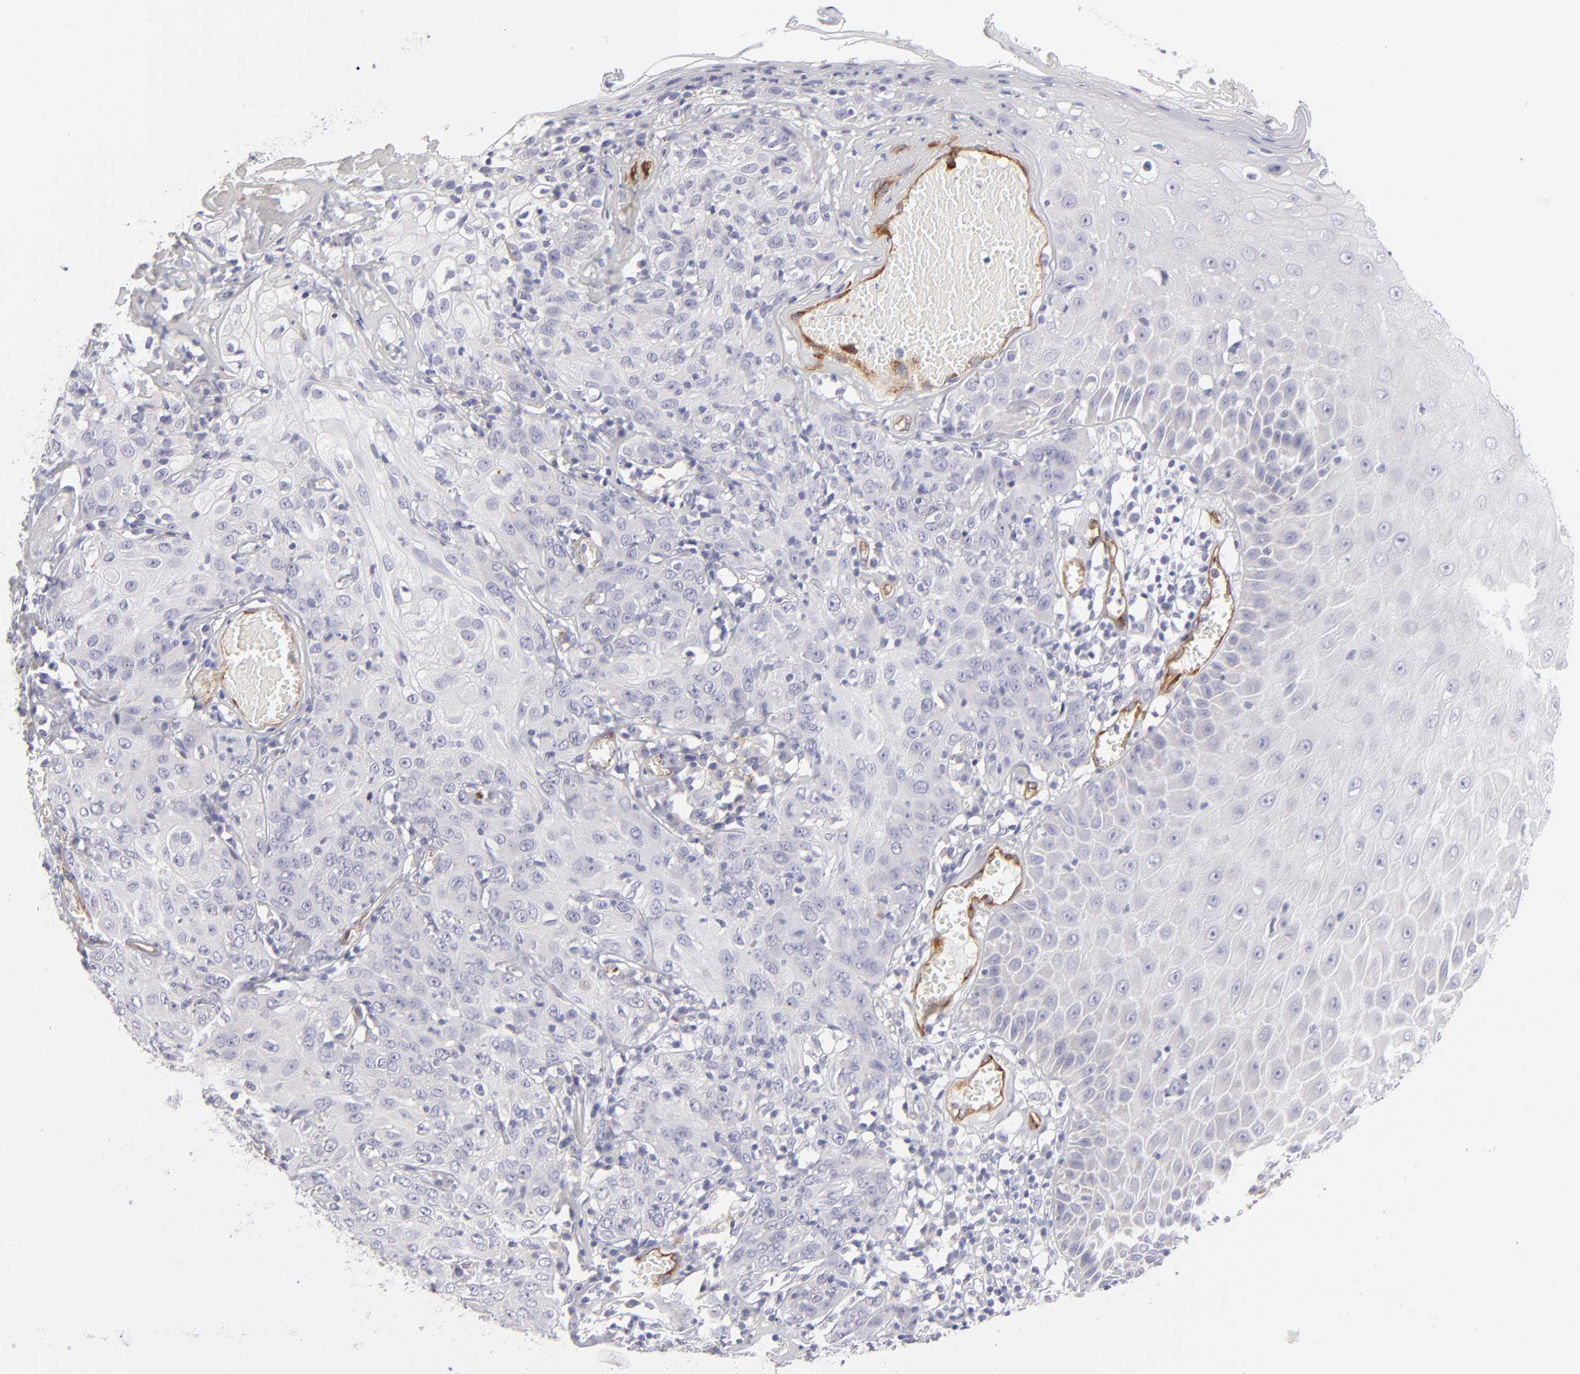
{"staining": {"intensity": "negative", "quantity": "none", "location": "none"}, "tissue": "skin cancer", "cell_type": "Tumor cells", "image_type": "cancer", "snomed": [{"axis": "morphology", "description": "Squamous cell carcinoma, NOS"}, {"axis": "topography", "description": "Skin"}], "caption": "Human skin cancer stained for a protein using immunohistochemistry (IHC) shows no expression in tumor cells.", "gene": "PLVAP", "patient": {"sex": "male", "age": 65}}